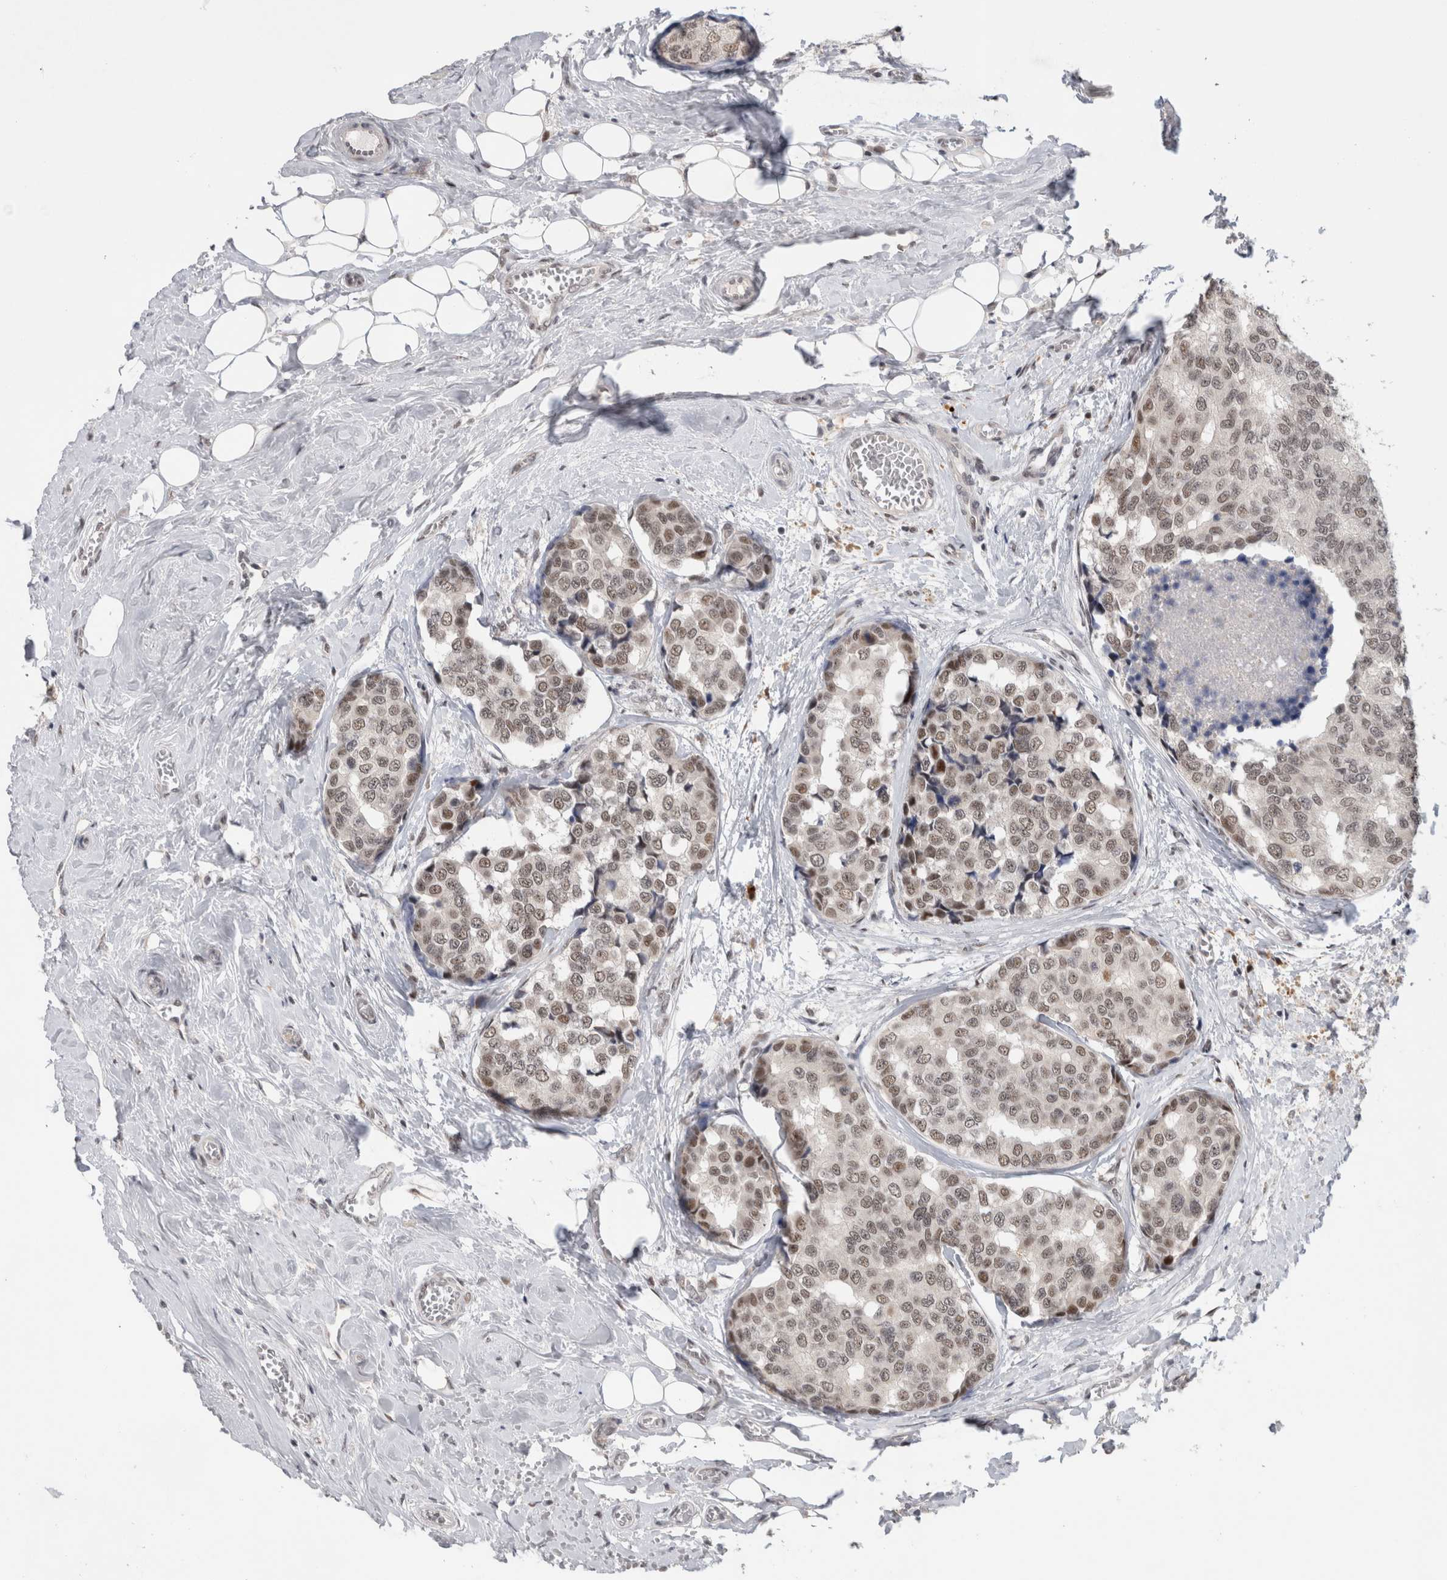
{"staining": {"intensity": "weak", "quantity": ">75%", "location": "nuclear"}, "tissue": "breast cancer", "cell_type": "Tumor cells", "image_type": "cancer", "snomed": [{"axis": "morphology", "description": "Normal tissue, NOS"}, {"axis": "morphology", "description": "Duct carcinoma"}, {"axis": "topography", "description": "Breast"}], "caption": "Human breast intraductal carcinoma stained for a protein (brown) reveals weak nuclear positive staining in about >75% of tumor cells.", "gene": "HESX1", "patient": {"sex": "female", "age": 43}}